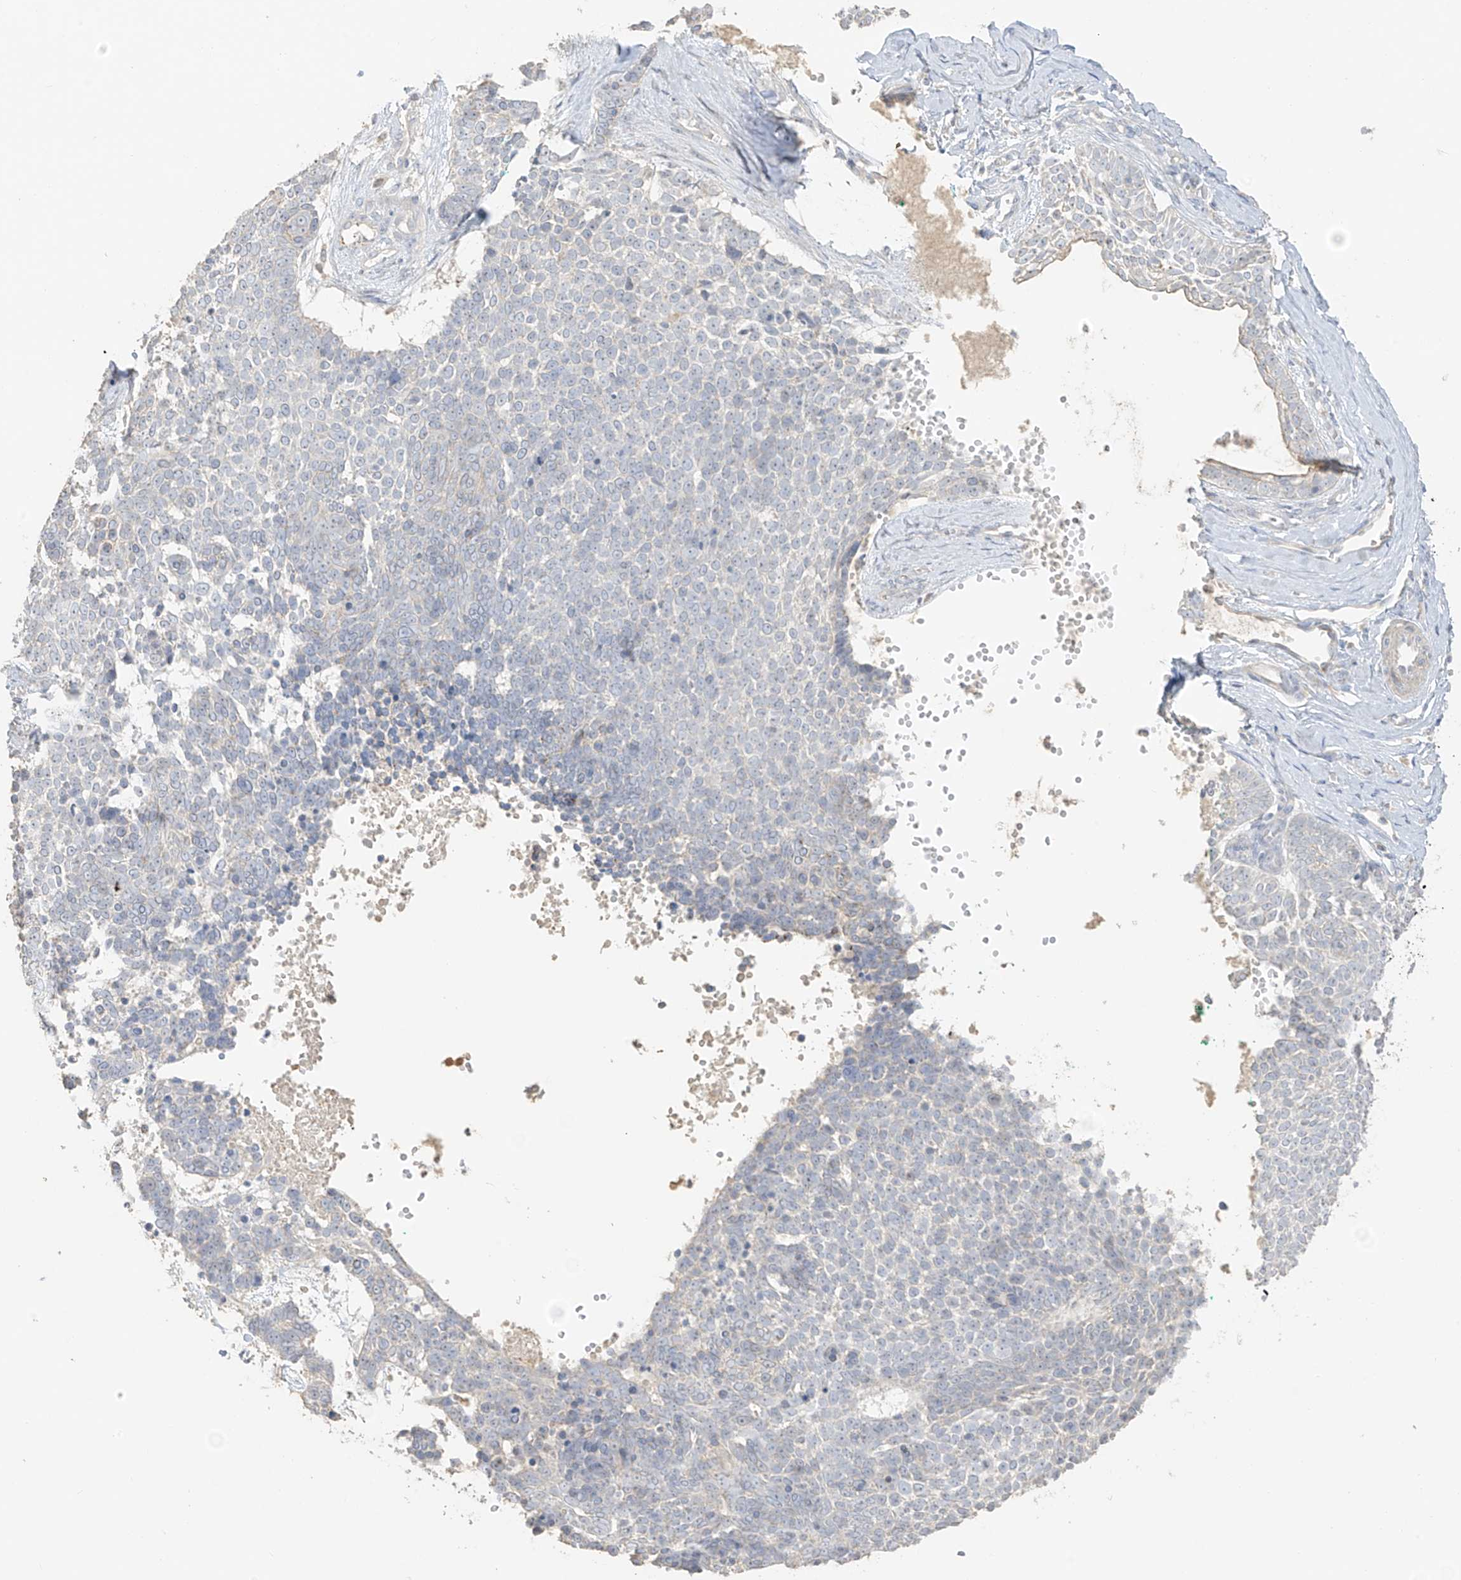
{"staining": {"intensity": "negative", "quantity": "none", "location": "none"}, "tissue": "skin cancer", "cell_type": "Tumor cells", "image_type": "cancer", "snomed": [{"axis": "morphology", "description": "Basal cell carcinoma"}, {"axis": "topography", "description": "Skin"}], "caption": "This is a image of immunohistochemistry staining of skin cancer, which shows no expression in tumor cells. Nuclei are stained in blue.", "gene": "ZBTB41", "patient": {"sex": "female", "age": 81}}